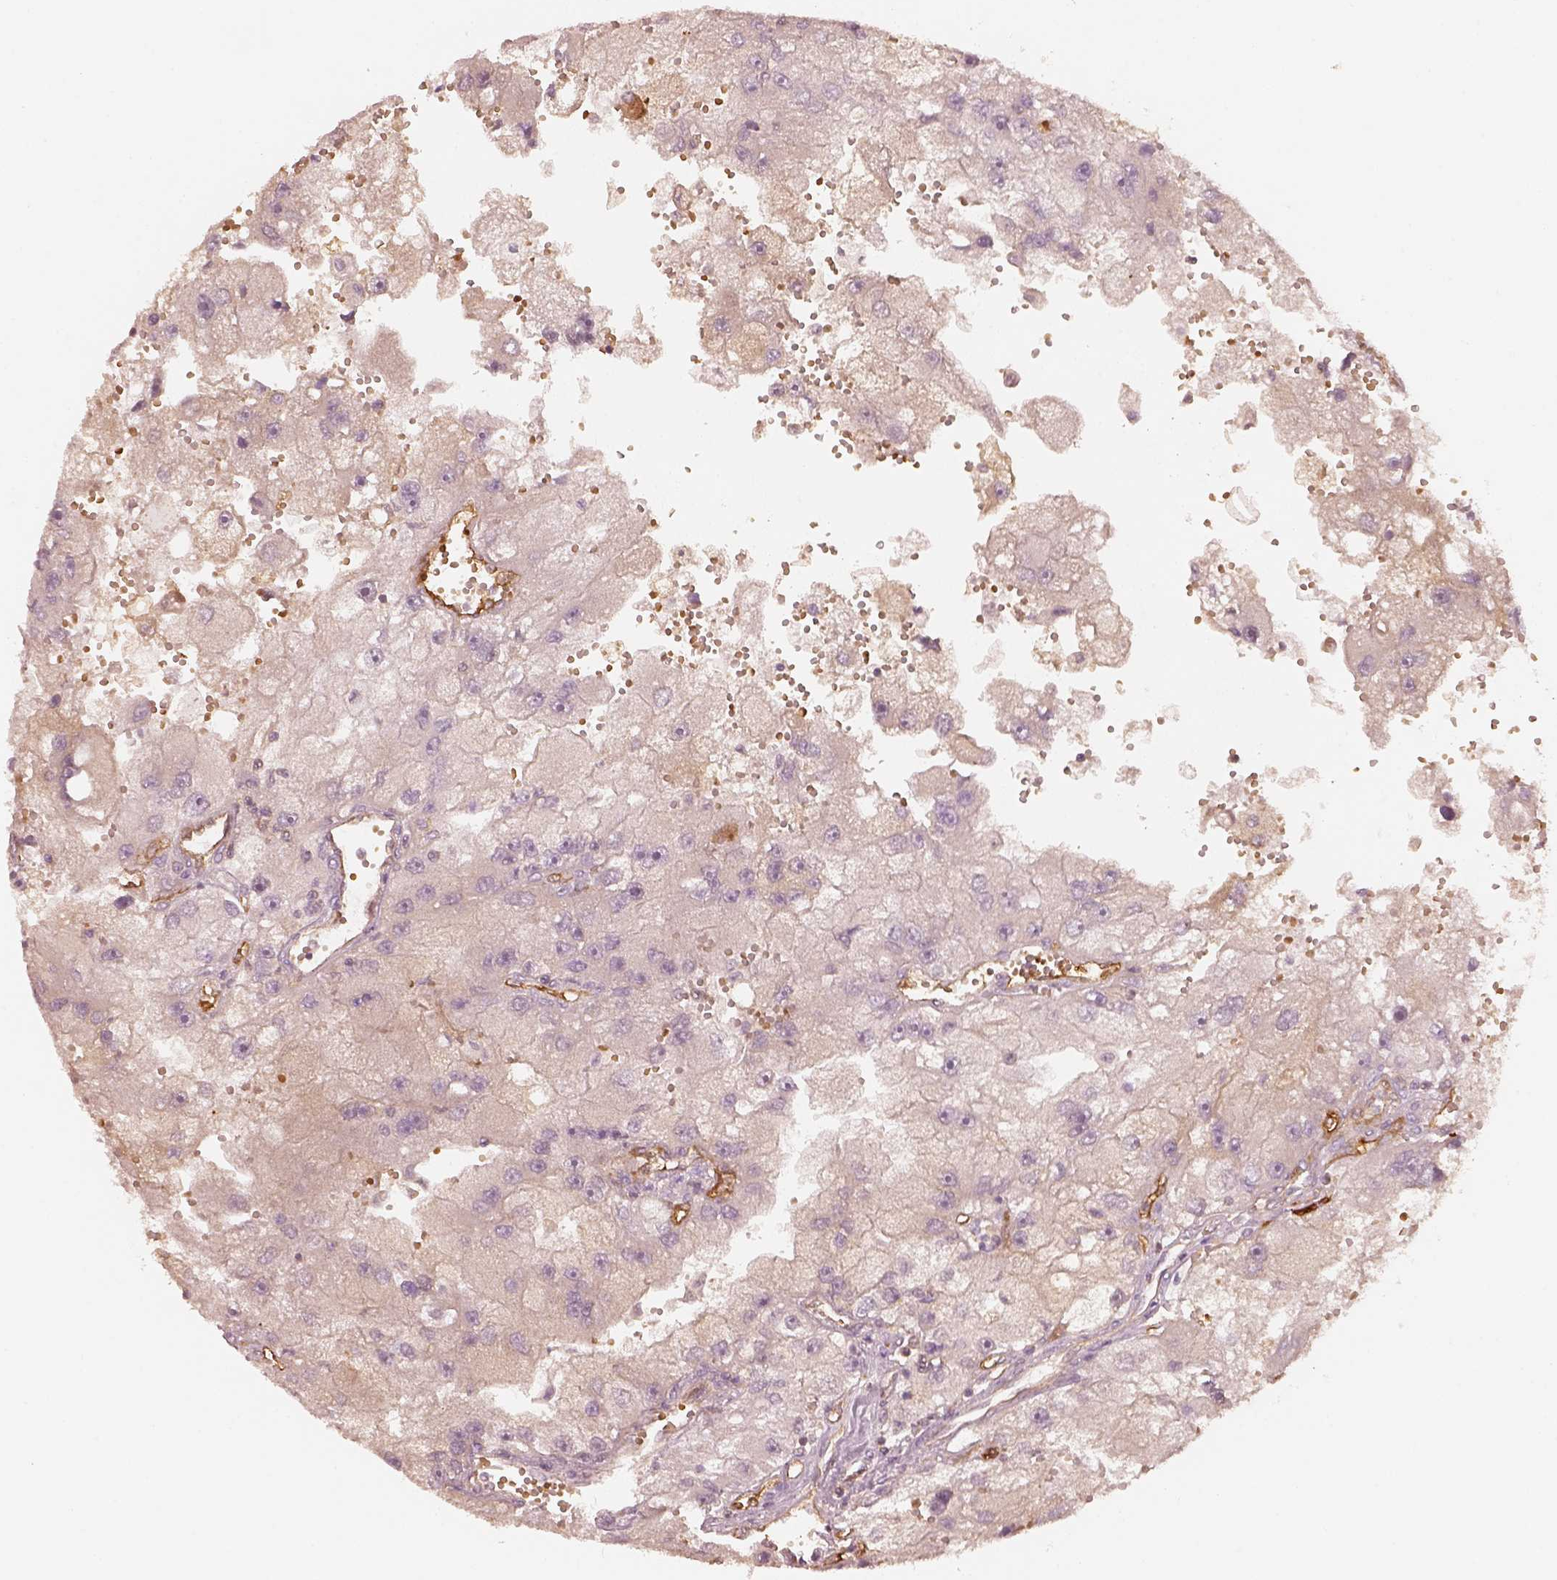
{"staining": {"intensity": "negative", "quantity": "none", "location": "none"}, "tissue": "renal cancer", "cell_type": "Tumor cells", "image_type": "cancer", "snomed": [{"axis": "morphology", "description": "Adenocarcinoma, NOS"}, {"axis": "topography", "description": "Kidney"}], "caption": "Immunohistochemistry micrograph of adenocarcinoma (renal) stained for a protein (brown), which displays no expression in tumor cells.", "gene": "FSCN1", "patient": {"sex": "male", "age": 63}}